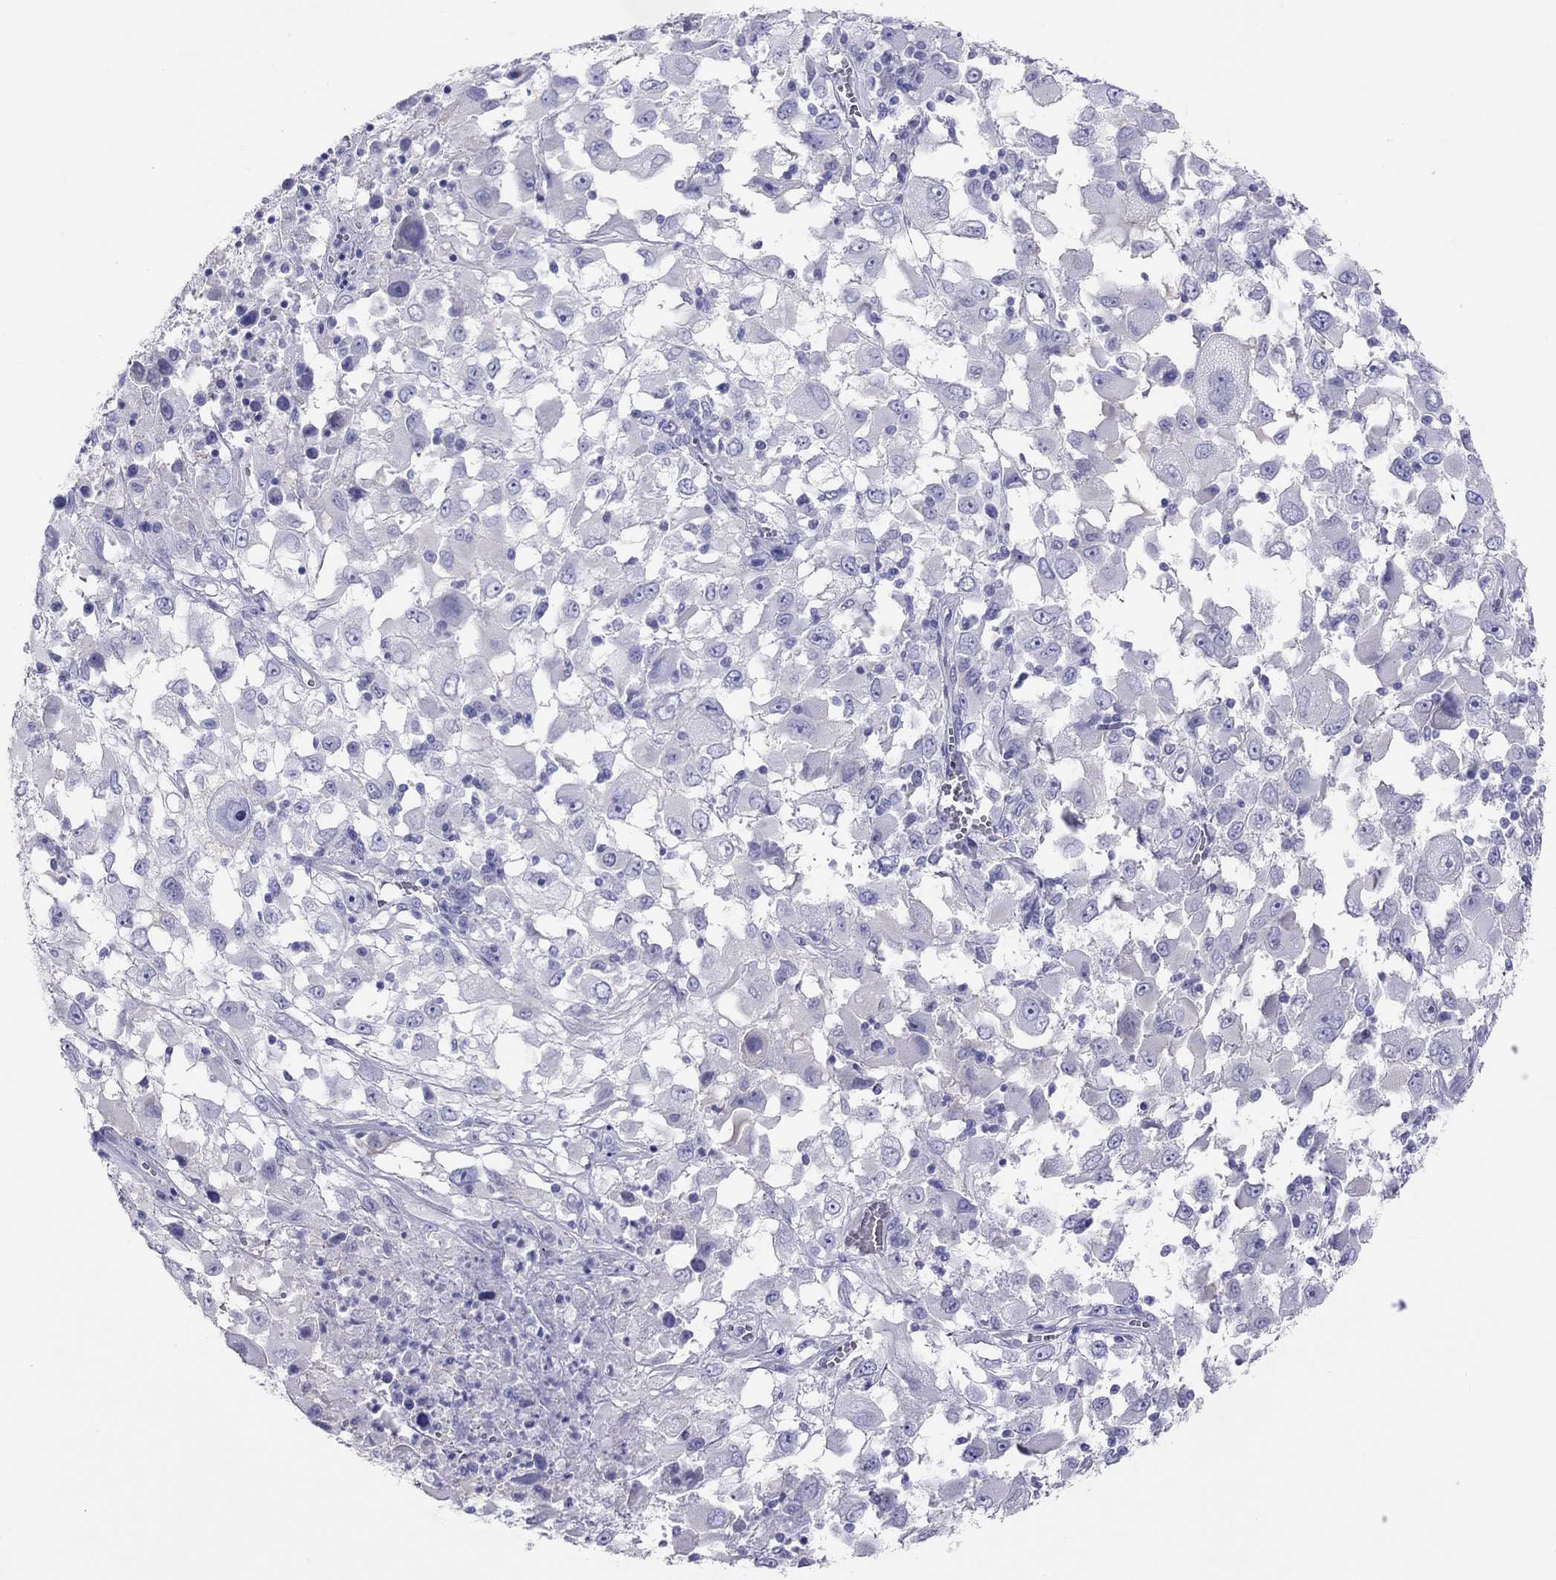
{"staining": {"intensity": "negative", "quantity": "none", "location": "none"}, "tissue": "melanoma", "cell_type": "Tumor cells", "image_type": "cancer", "snomed": [{"axis": "morphology", "description": "Malignant melanoma, Metastatic site"}, {"axis": "topography", "description": "Soft tissue"}], "caption": "A histopathology image of melanoma stained for a protein reveals no brown staining in tumor cells.", "gene": "PSMB11", "patient": {"sex": "male", "age": 50}}